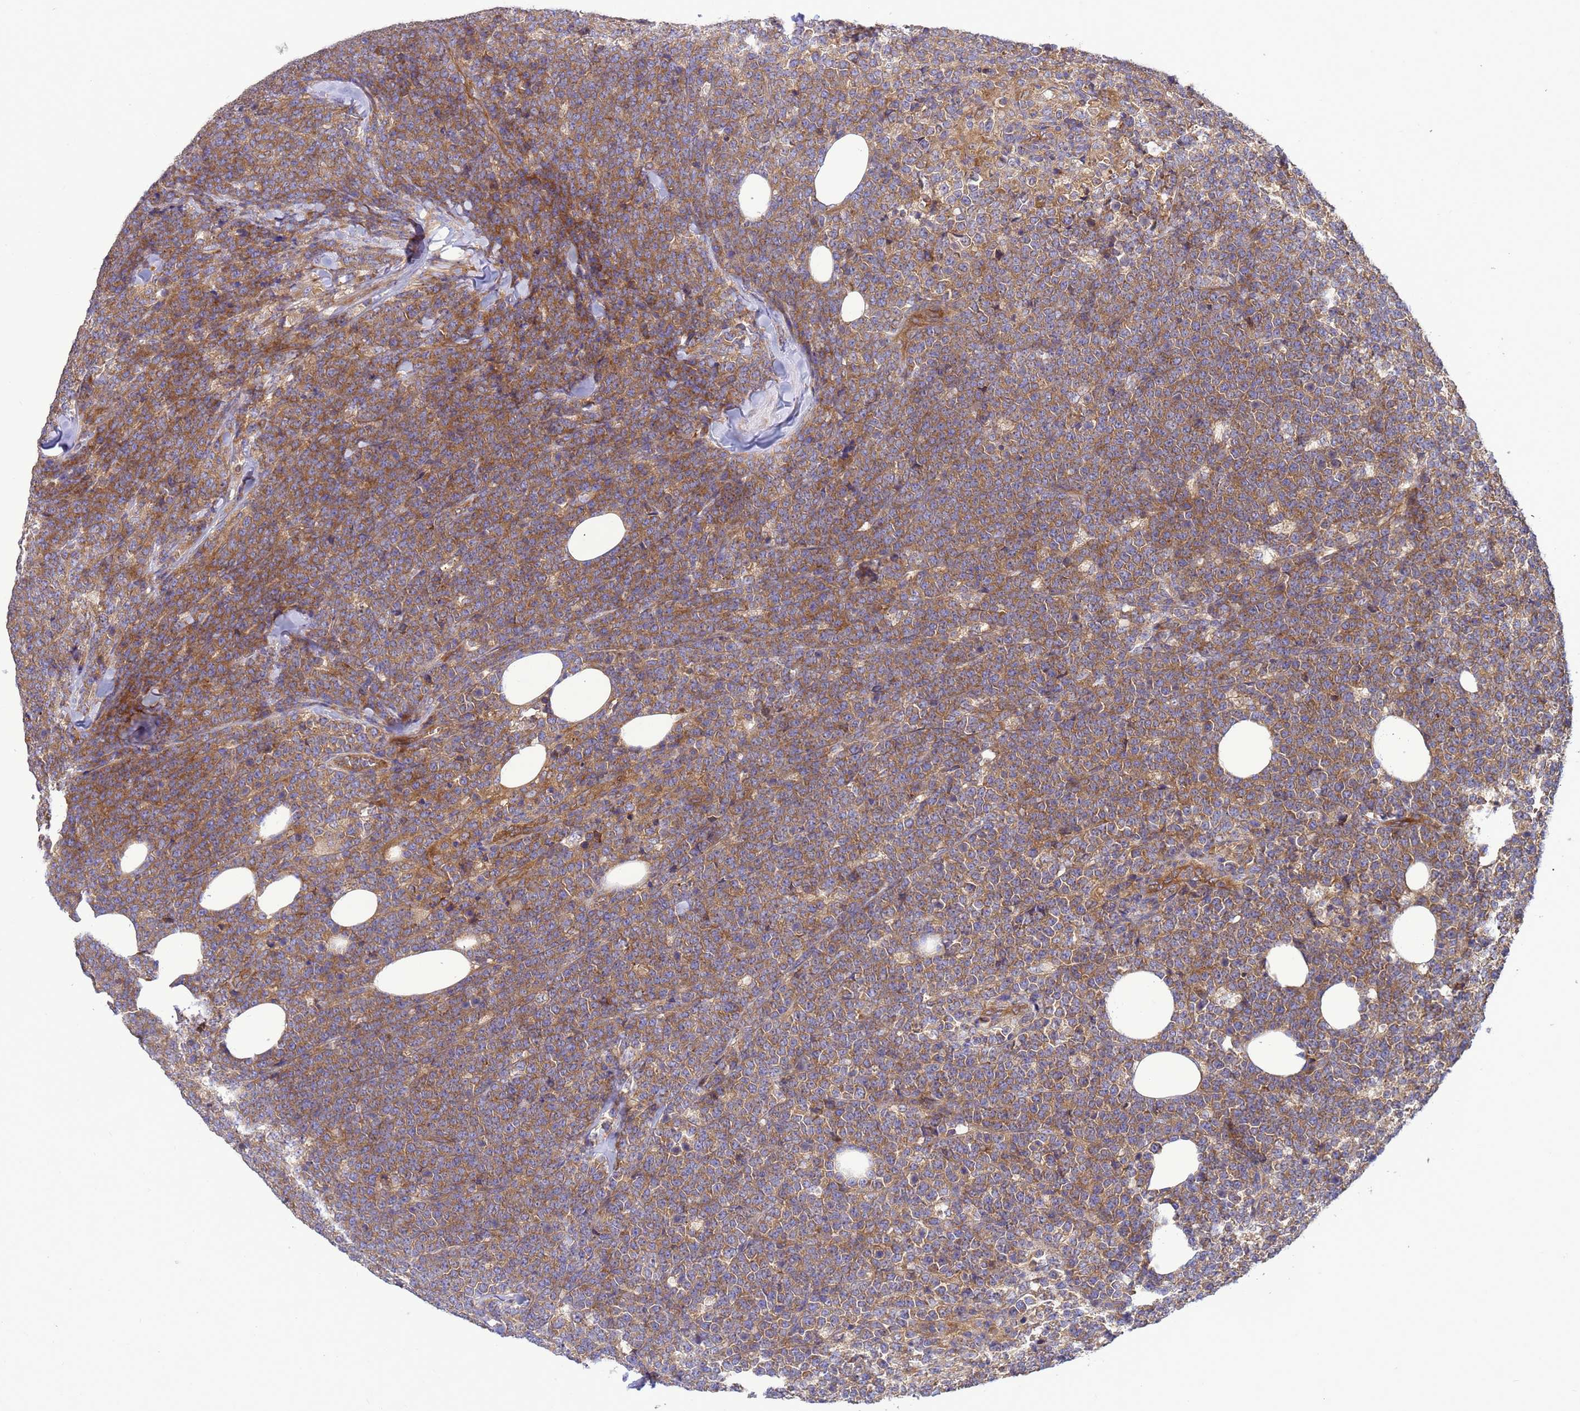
{"staining": {"intensity": "moderate", "quantity": ">75%", "location": "cytoplasmic/membranous"}, "tissue": "lymphoma", "cell_type": "Tumor cells", "image_type": "cancer", "snomed": [{"axis": "morphology", "description": "Malignant lymphoma, non-Hodgkin's type, High grade"}, {"axis": "topography", "description": "Small intestine"}], "caption": "High-grade malignant lymphoma, non-Hodgkin's type stained with a protein marker reveals moderate staining in tumor cells.", "gene": "BECN1", "patient": {"sex": "male", "age": 8}}